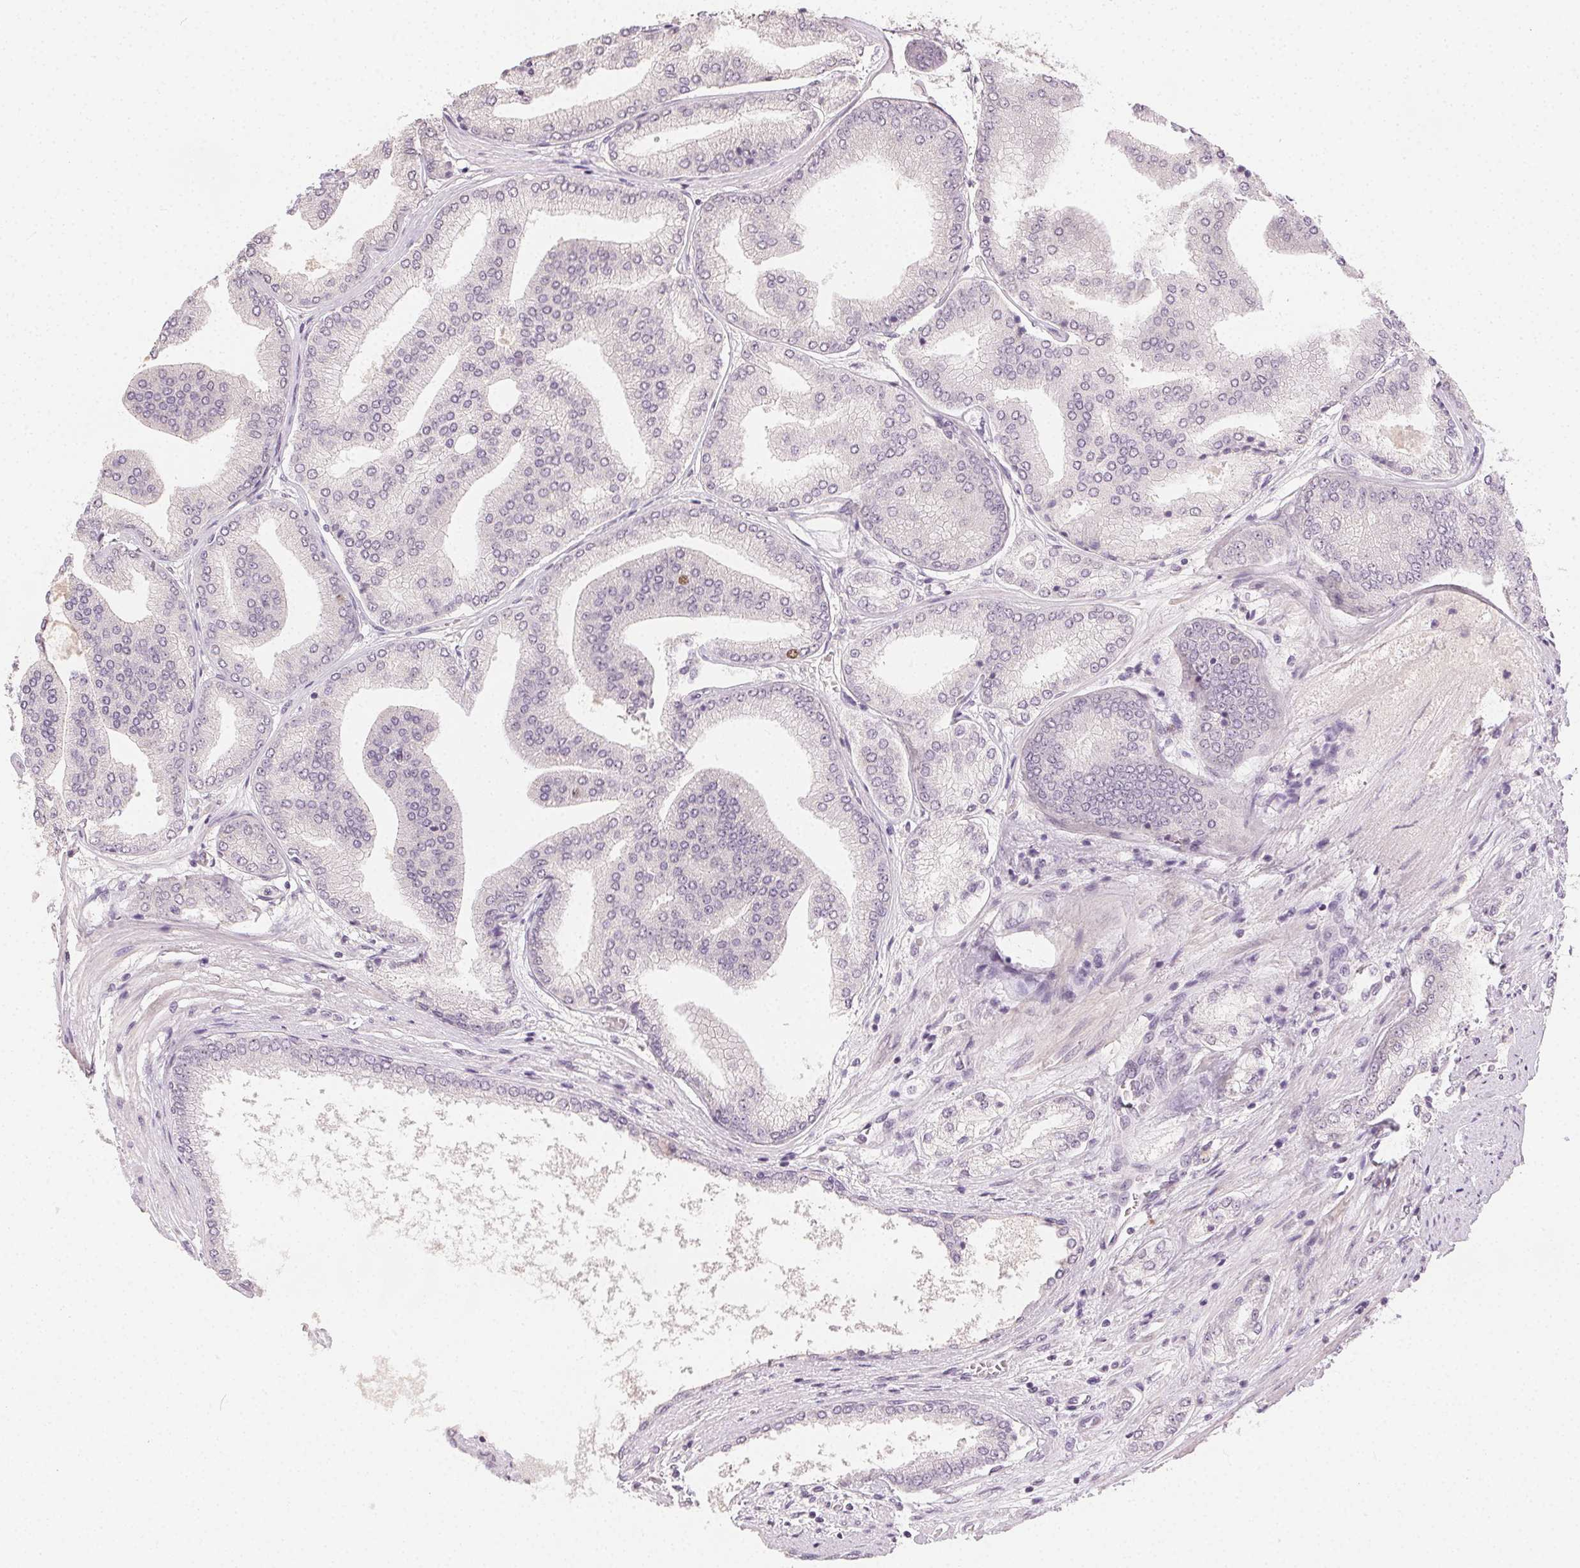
{"staining": {"intensity": "negative", "quantity": "none", "location": "none"}, "tissue": "prostate cancer", "cell_type": "Tumor cells", "image_type": "cancer", "snomed": [{"axis": "morphology", "description": "Adenocarcinoma, NOS"}, {"axis": "topography", "description": "Prostate"}], "caption": "This is an immunohistochemistry (IHC) image of prostate cancer (adenocarcinoma). There is no expression in tumor cells.", "gene": "ANLN", "patient": {"sex": "male", "age": 63}}